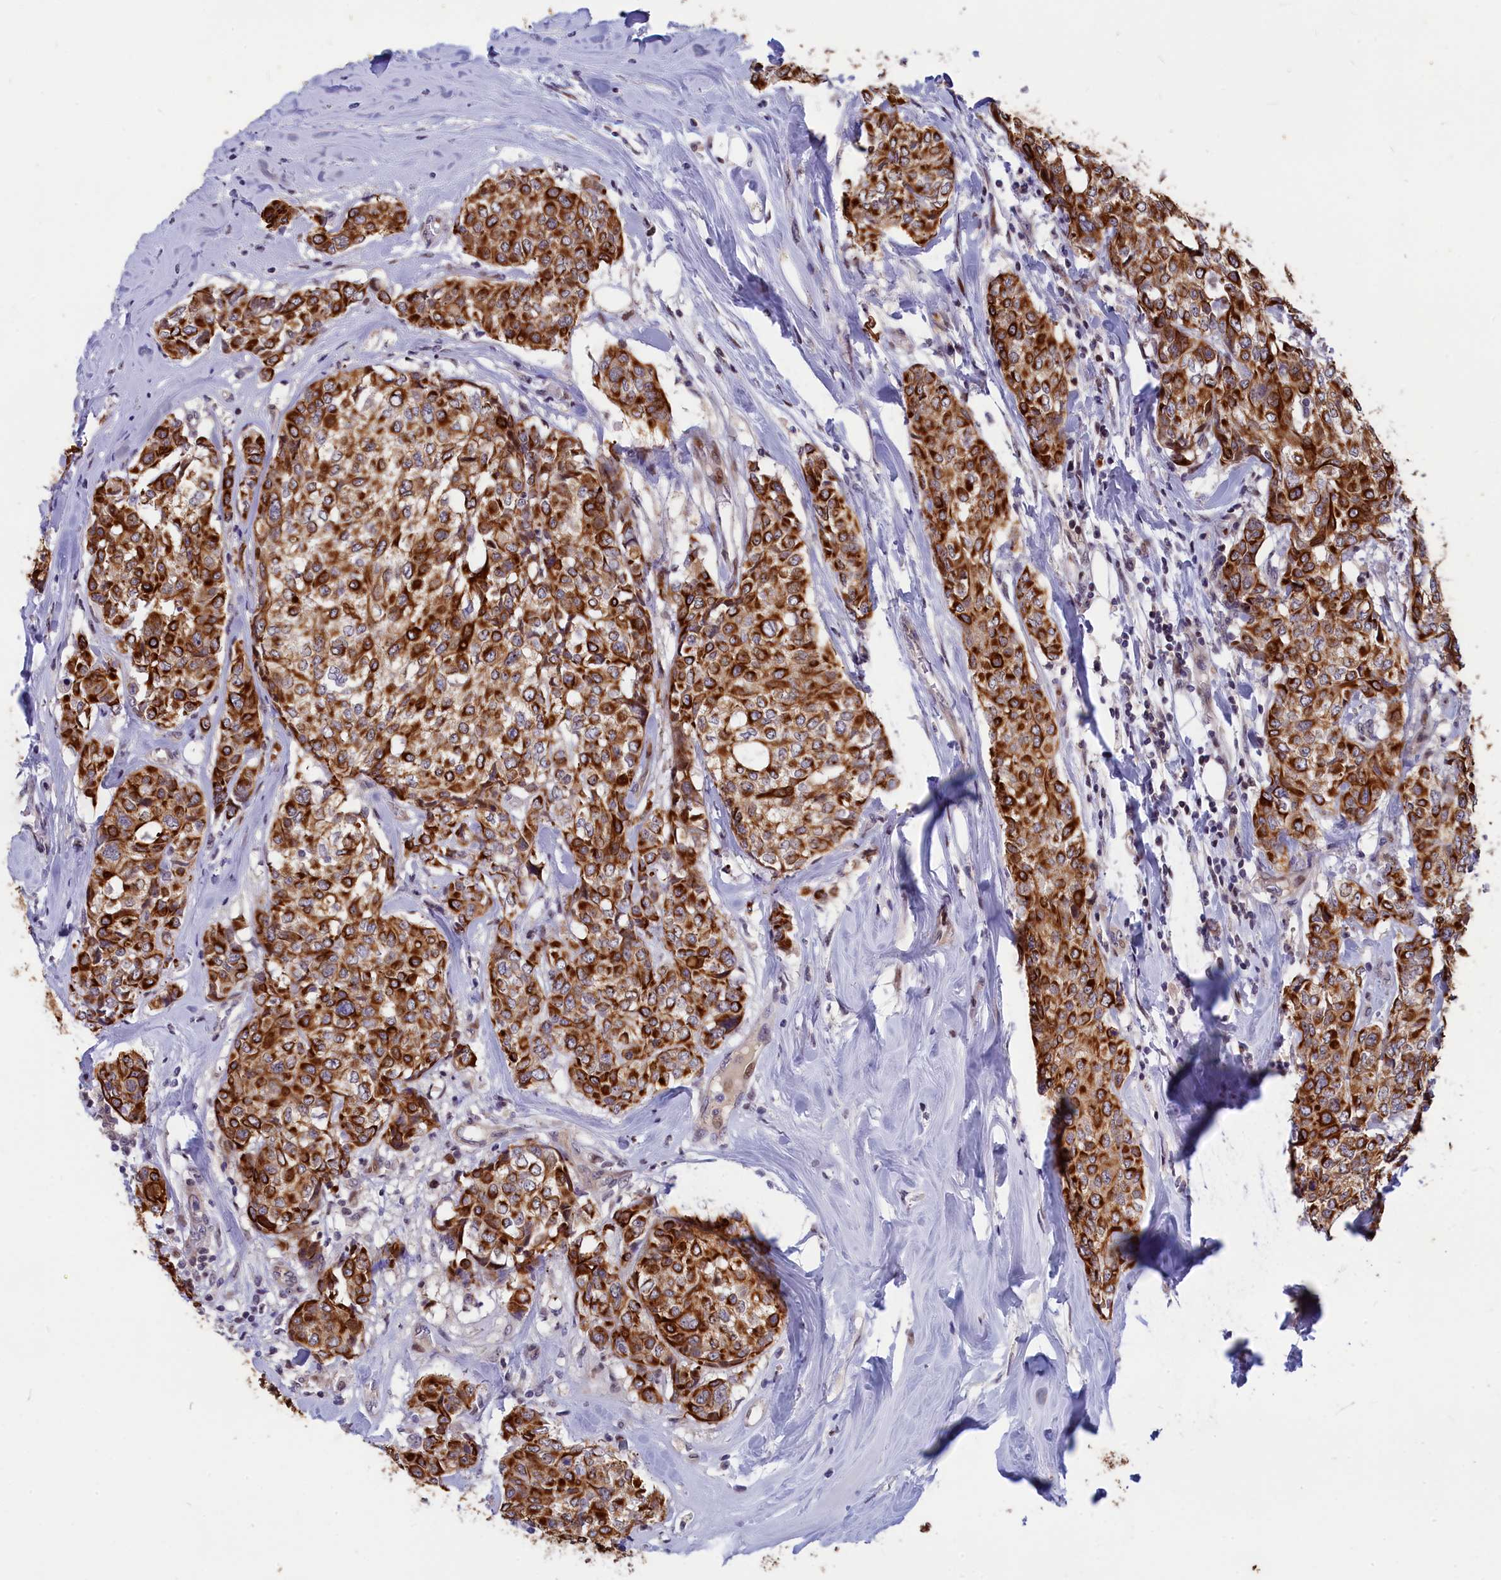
{"staining": {"intensity": "strong", "quantity": ">75%", "location": "cytoplasmic/membranous"}, "tissue": "breast cancer", "cell_type": "Tumor cells", "image_type": "cancer", "snomed": [{"axis": "morphology", "description": "Lobular carcinoma"}, {"axis": "topography", "description": "Breast"}], "caption": "The histopathology image exhibits immunohistochemical staining of breast cancer. There is strong cytoplasmic/membranous positivity is appreciated in approximately >75% of tumor cells. (IHC, brightfield microscopy, high magnification).", "gene": "ANKRD34B", "patient": {"sex": "female", "age": 51}}